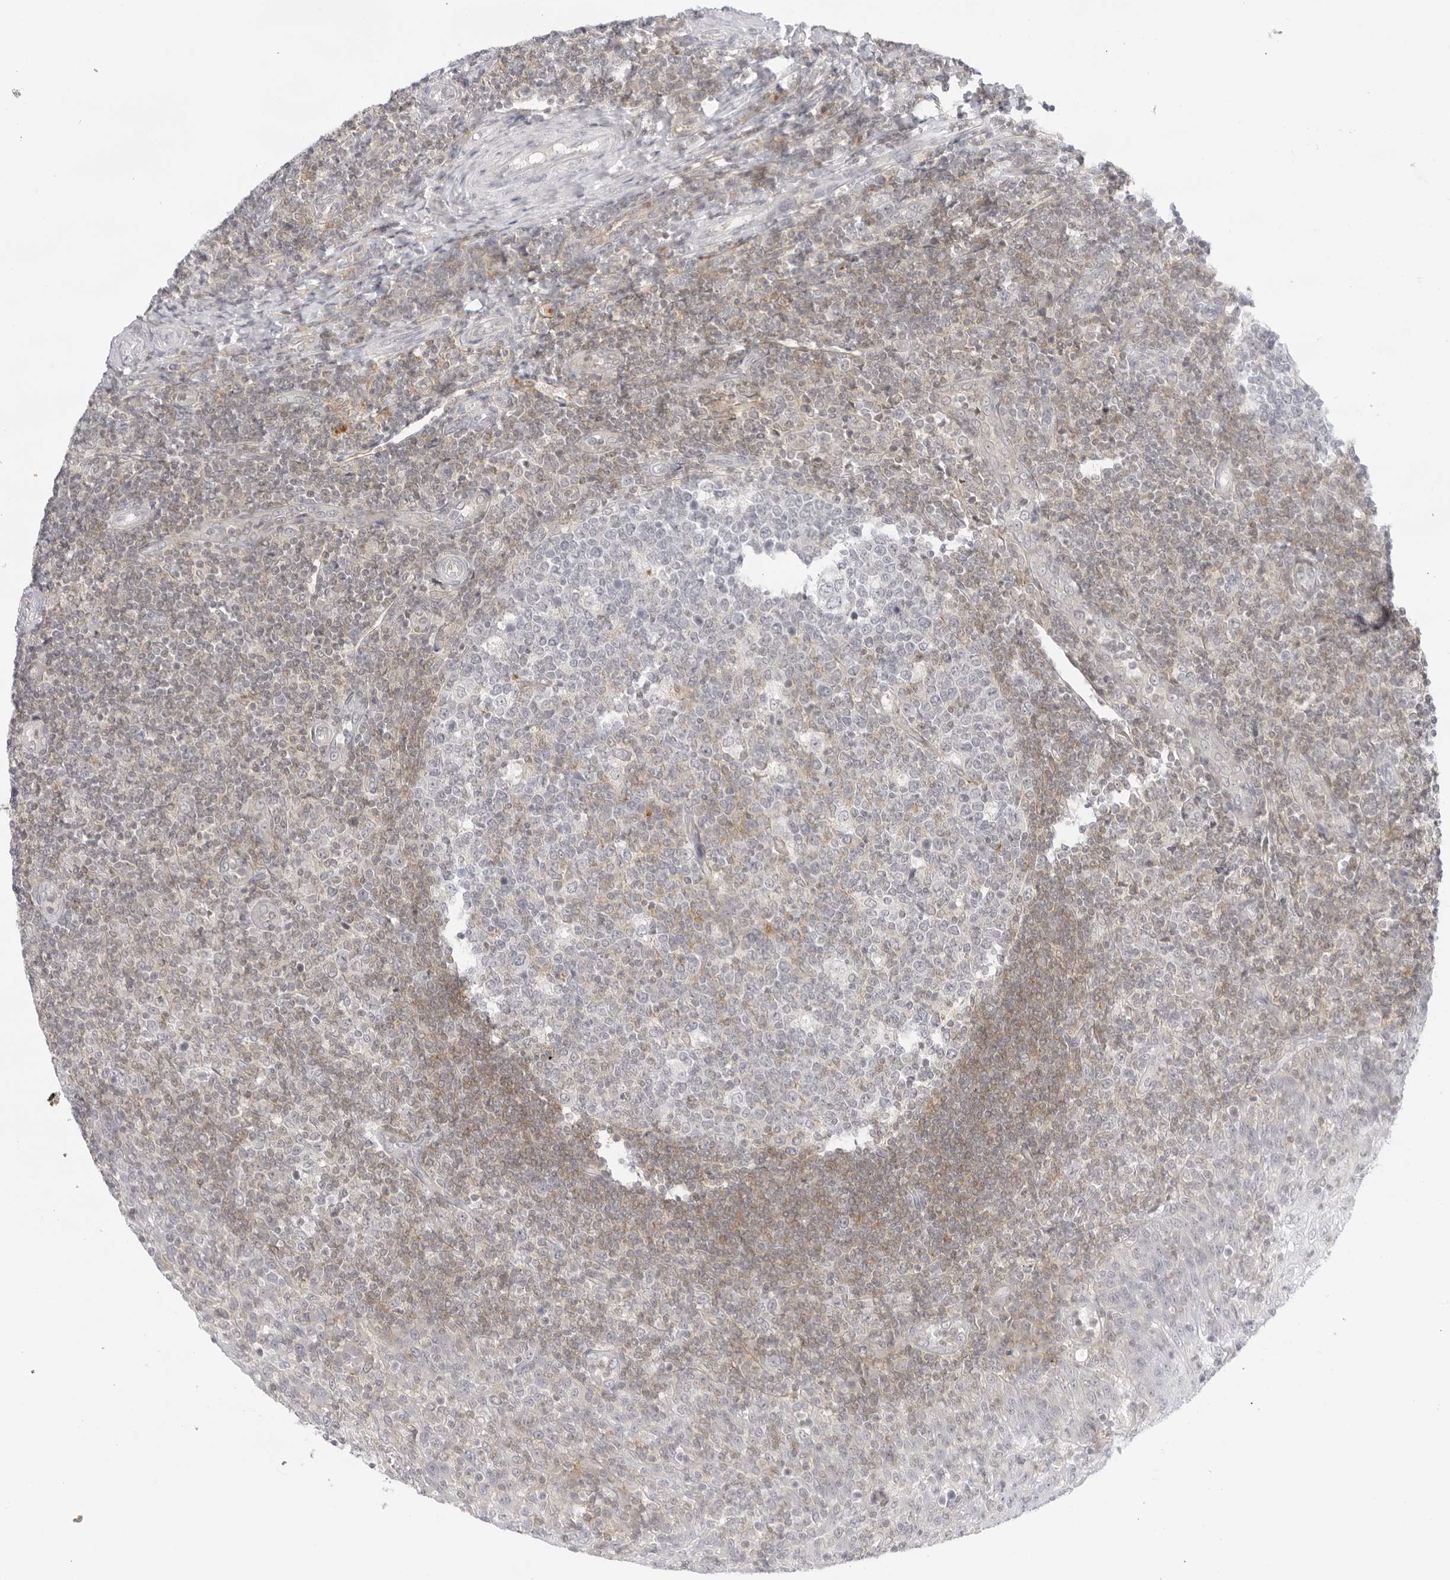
{"staining": {"intensity": "moderate", "quantity": "<25%", "location": "cytoplasmic/membranous"}, "tissue": "tonsil", "cell_type": "Germinal center cells", "image_type": "normal", "snomed": [{"axis": "morphology", "description": "Normal tissue, NOS"}, {"axis": "topography", "description": "Tonsil"}], "caption": "Germinal center cells reveal low levels of moderate cytoplasmic/membranous expression in approximately <25% of cells in normal tonsil.", "gene": "TNFRSF14", "patient": {"sex": "female", "age": 19}}